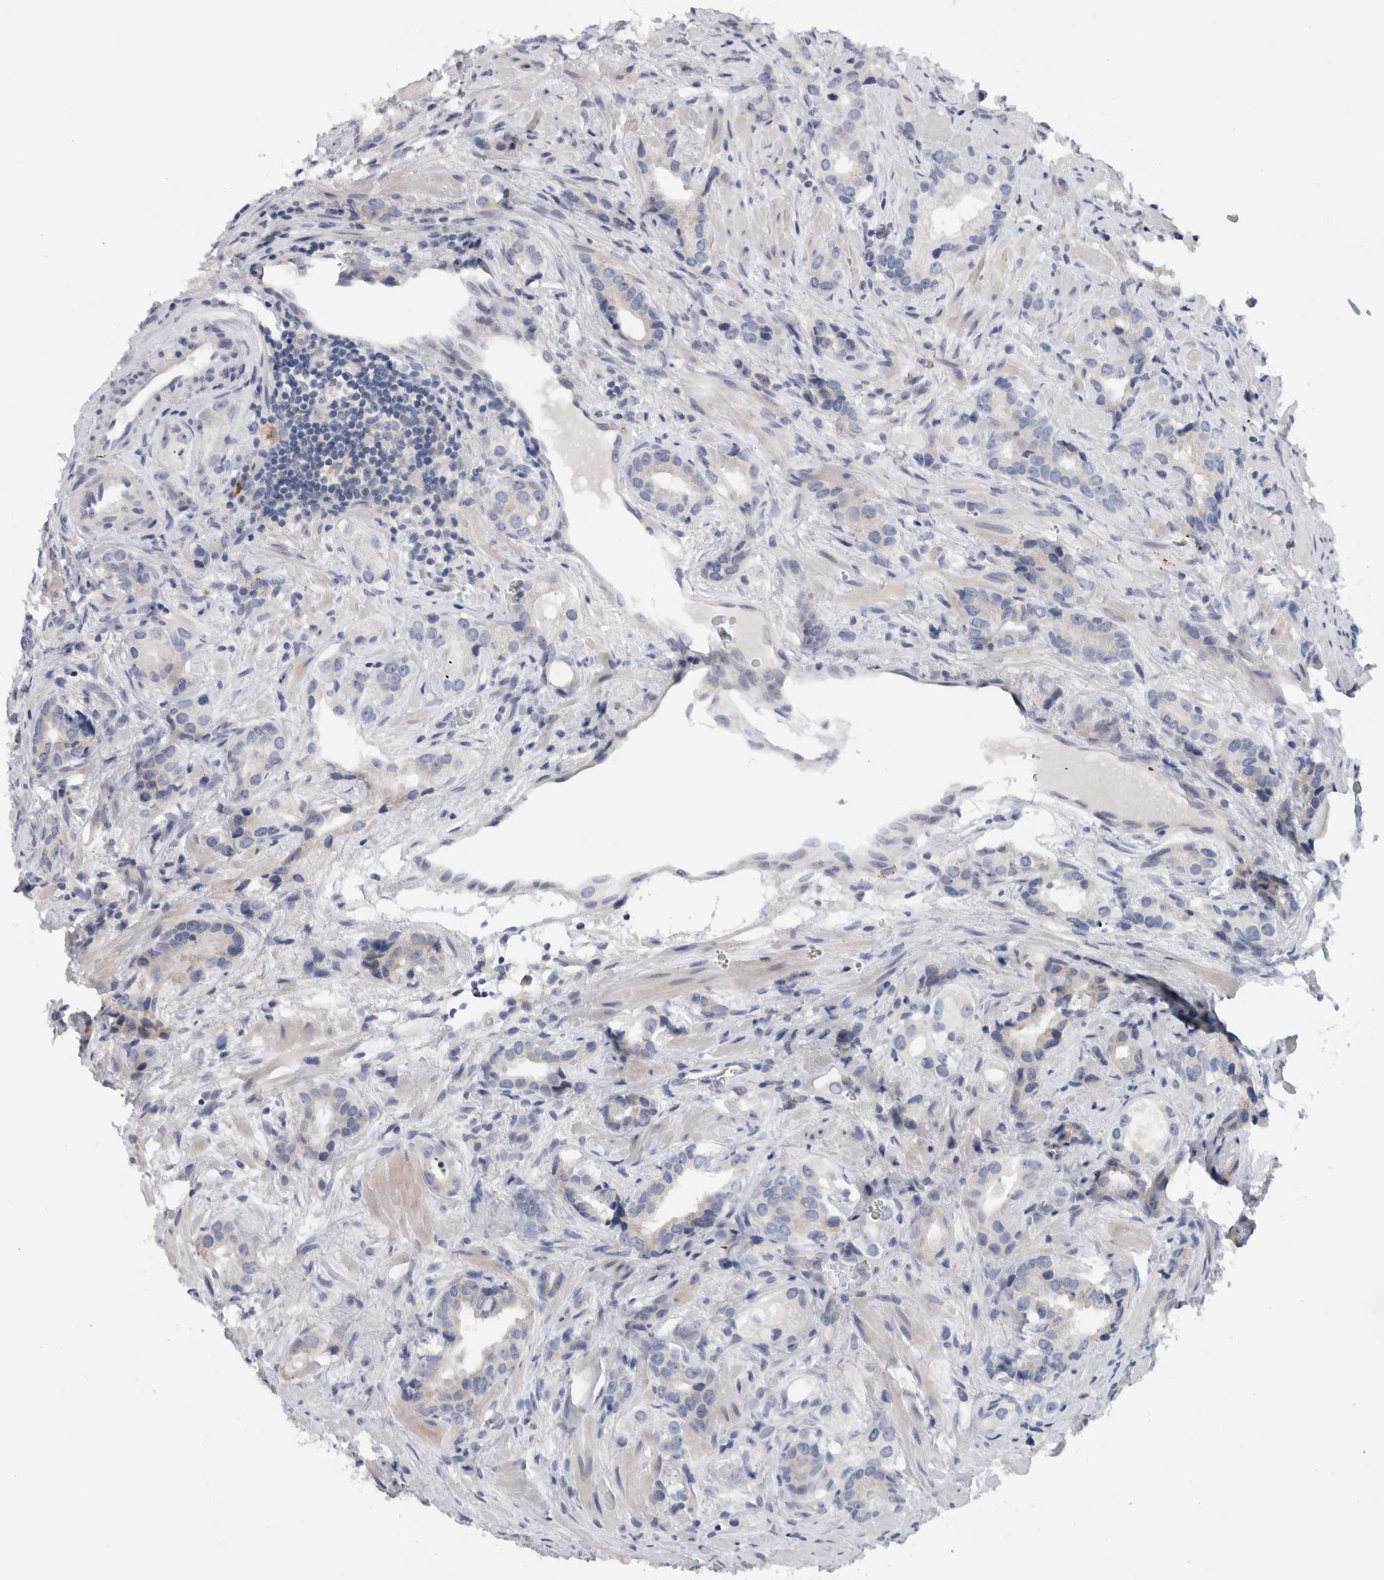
{"staining": {"intensity": "negative", "quantity": "none", "location": "none"}, "tissue": "prostate cancer", "cell_type": "Tumor cells", "image_type": "cancer", "snomed": [{"axis": "morphology", "description": "Adenocarcinoma, High grade"}, {"axis": "topography", "description": "Prostate"}], "caption": "An image of prostate adenocarcinoma (high-grade) stained for a protein reveals no brown staining in tumor cells.", "gene": "TARBP1", "patient": {"sex": "male", "age": 63}}